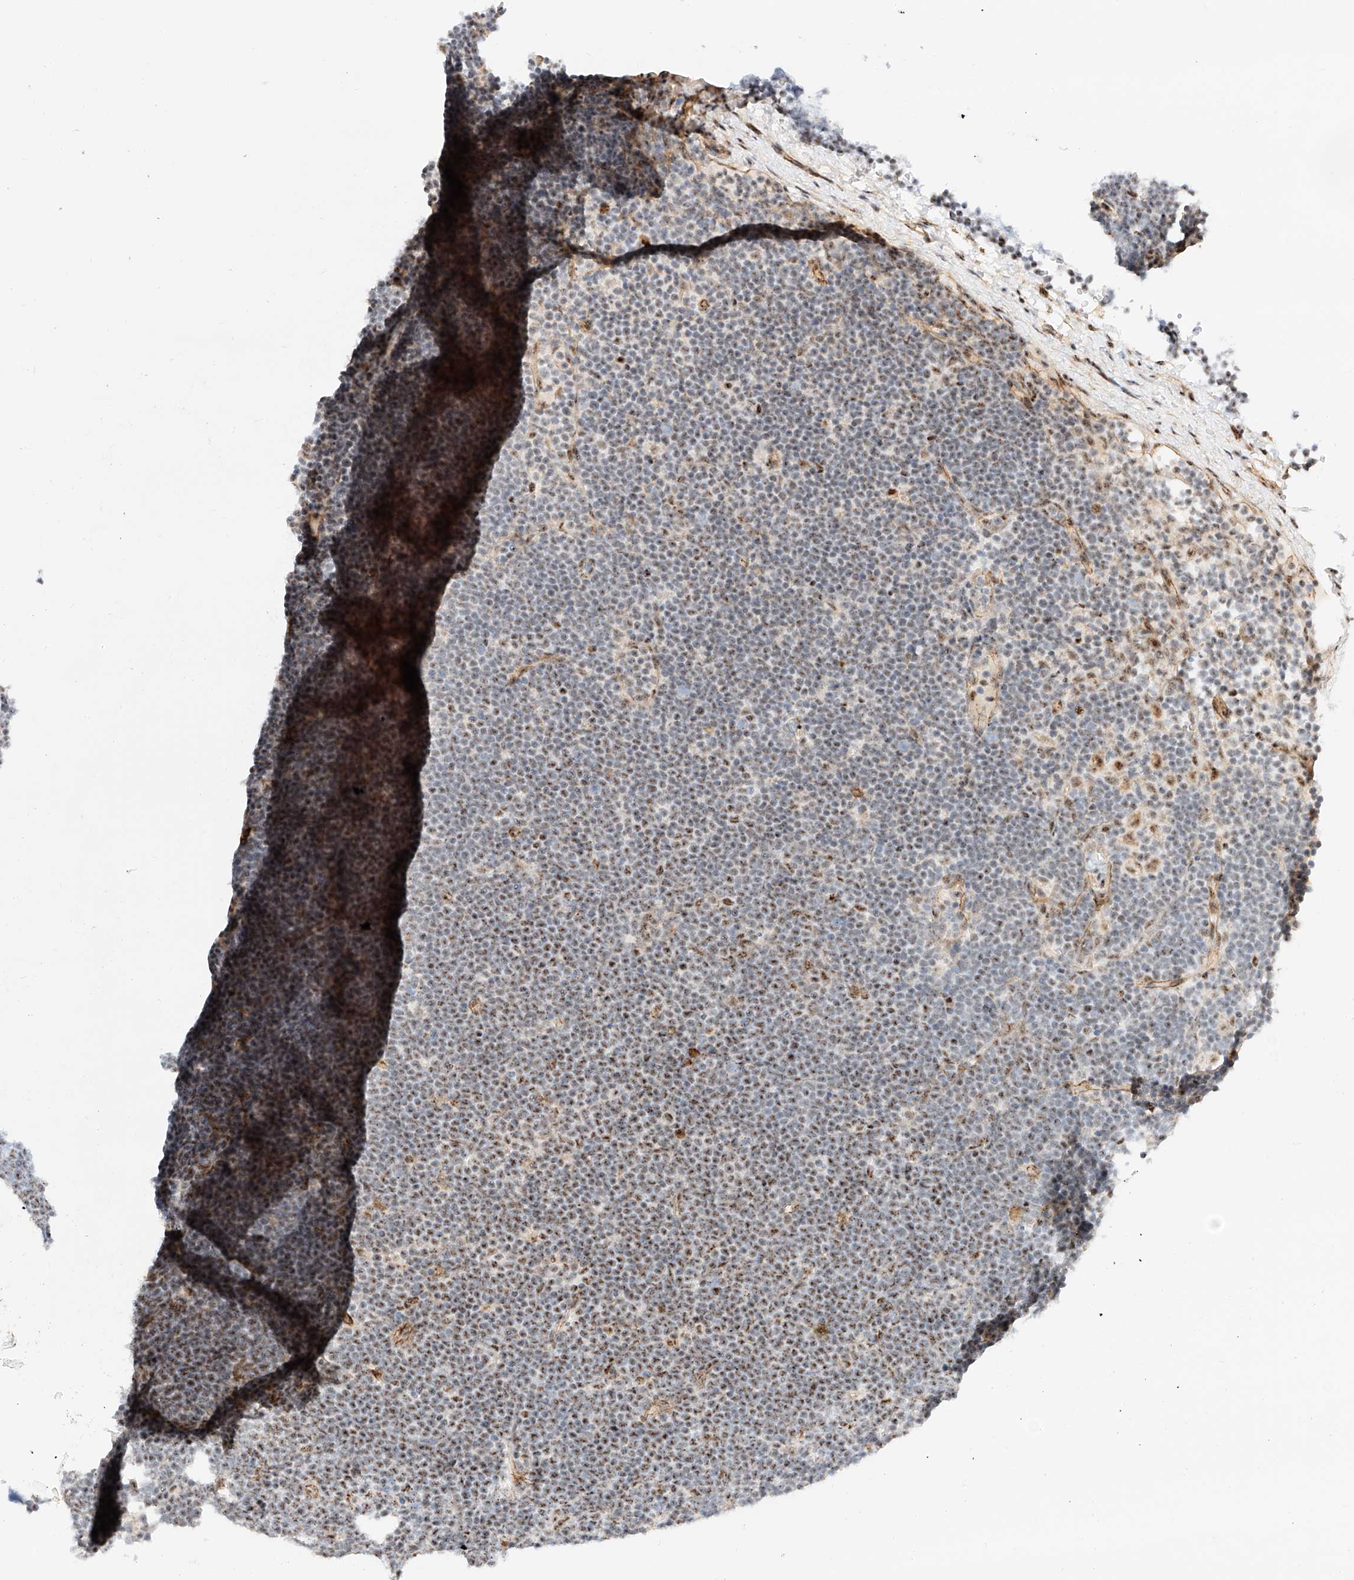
{"staining": {"intensity": "moderate", "quantity": "25%-75%", "location": "nuclear"}, "tissue": "lymphoma", "cell_type": "Tumor cells", "image_type": "cancer", "snomed": [{"axis": "morphology", "description": "Malignant lymphoma, non-Hodgkin's type, High grade"}, {"axis": "topography", "description": "Lymph node"}], "caption": "Human lymphoma stained with a brown dye exhibits moderate nuclear positive positivity in approximately 25%-75% of tumor cells.", "gene": "ATXN7L2", "patient": {"sex": "male", "age": 13}}